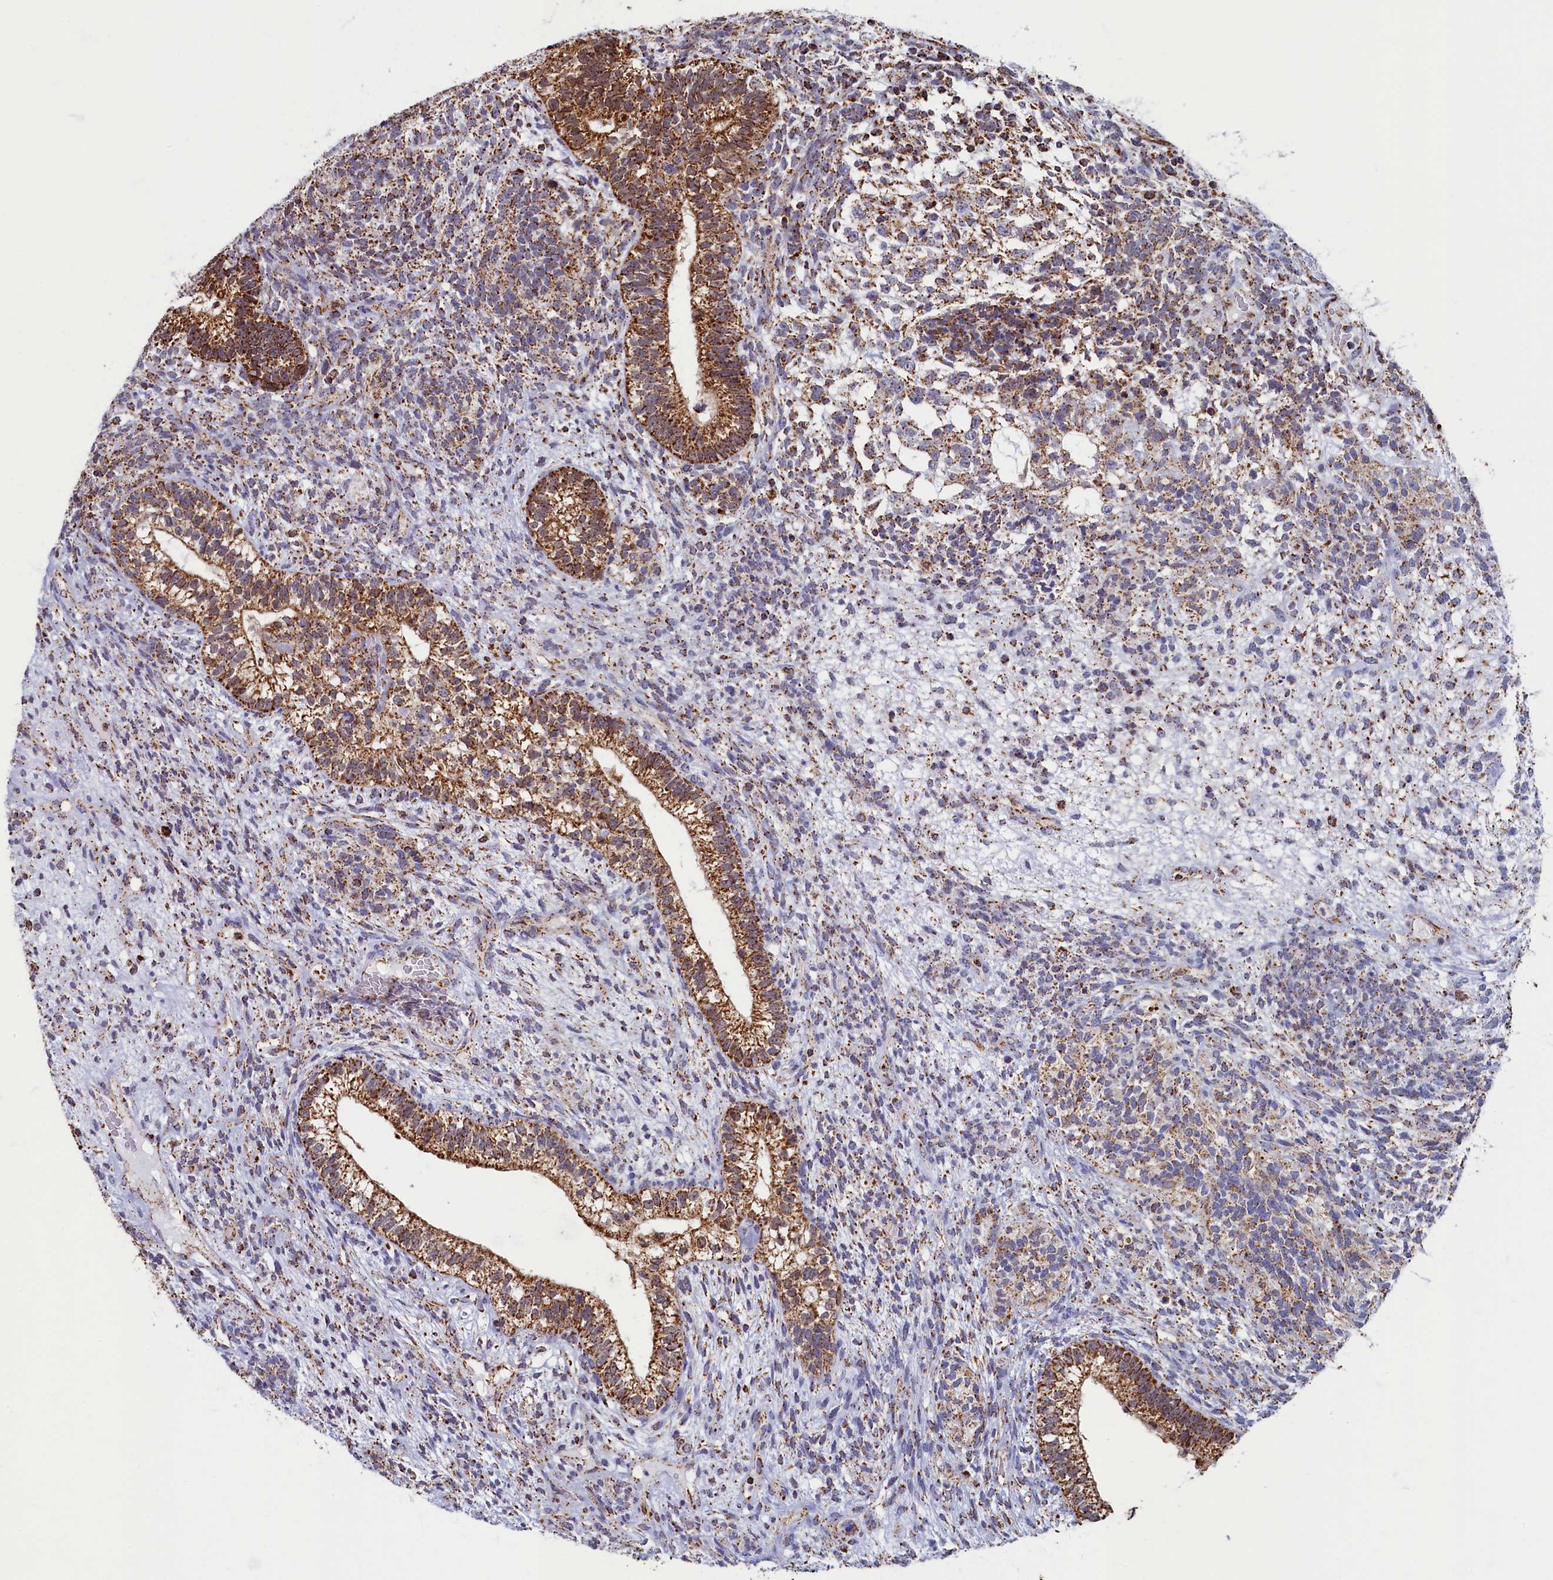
{"staining": {"intensity": "strong", "quantity": ">75%", "location": "cytoplasmic/membranous"}, "tissue": "testis cancer", "cell_type": "Tumor cells", "image_type": "cancer", "snomed": [{"axis": "morphology", "description": "Seminoma, NOS"}, {"axis": "morphology", "description": "Carcinoma, Embryonal, NOS"}, {"axis": "topography", "description": "Testis"}], "caption": "The histopathology image demonstrates staining of seminoma (testis), revealing strong cytoplasmic/membranous protein positivity (brown color) within tumor cells.", "gene": "SPR", "patient": {"sex": "male", "age": 28}}